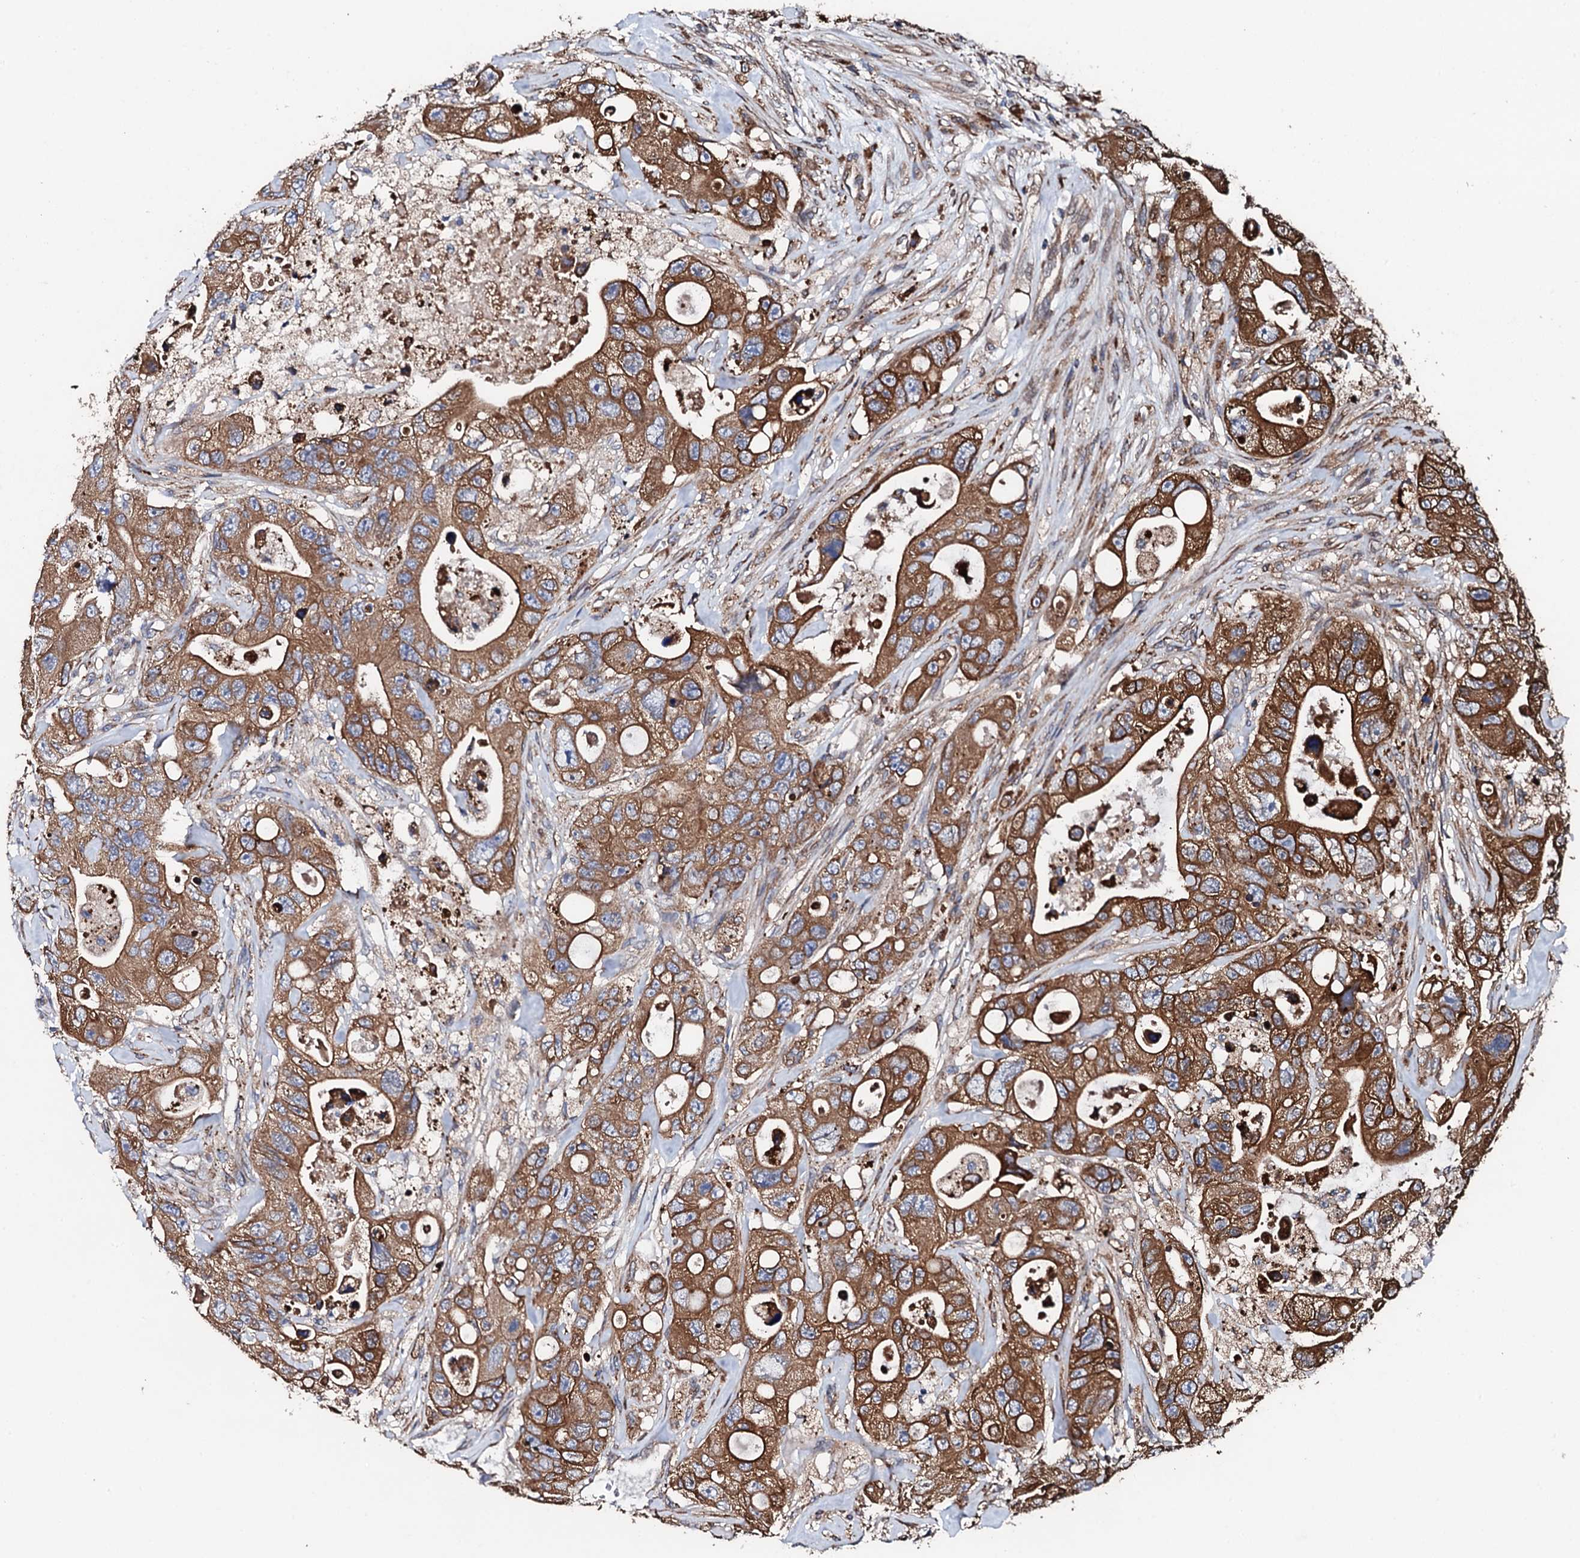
{"staining": {"intensity": "strong", "quantity": ">75%", "location": "cytoplasmic/membranous"}, "tissue": "colorectal cancer", "cell_type": "Tumor cells", "image_type": "cancer", "snomed": [{"axis": "morphology", "description": "Adenocarcinoma, NOS"}, {"axis": "topography", "description": "Colon"}], "caption": "The histopathology image shows staining of colorectal cancer, revealing strong cytoplasmic/membranous protein expression (brown color) within tumor cells. Immunohistochemistry stains the protein in brown and the nuclei are stained blue.", "gene": "CKAP5", "patient": {"sex": "female", "age": 46}}